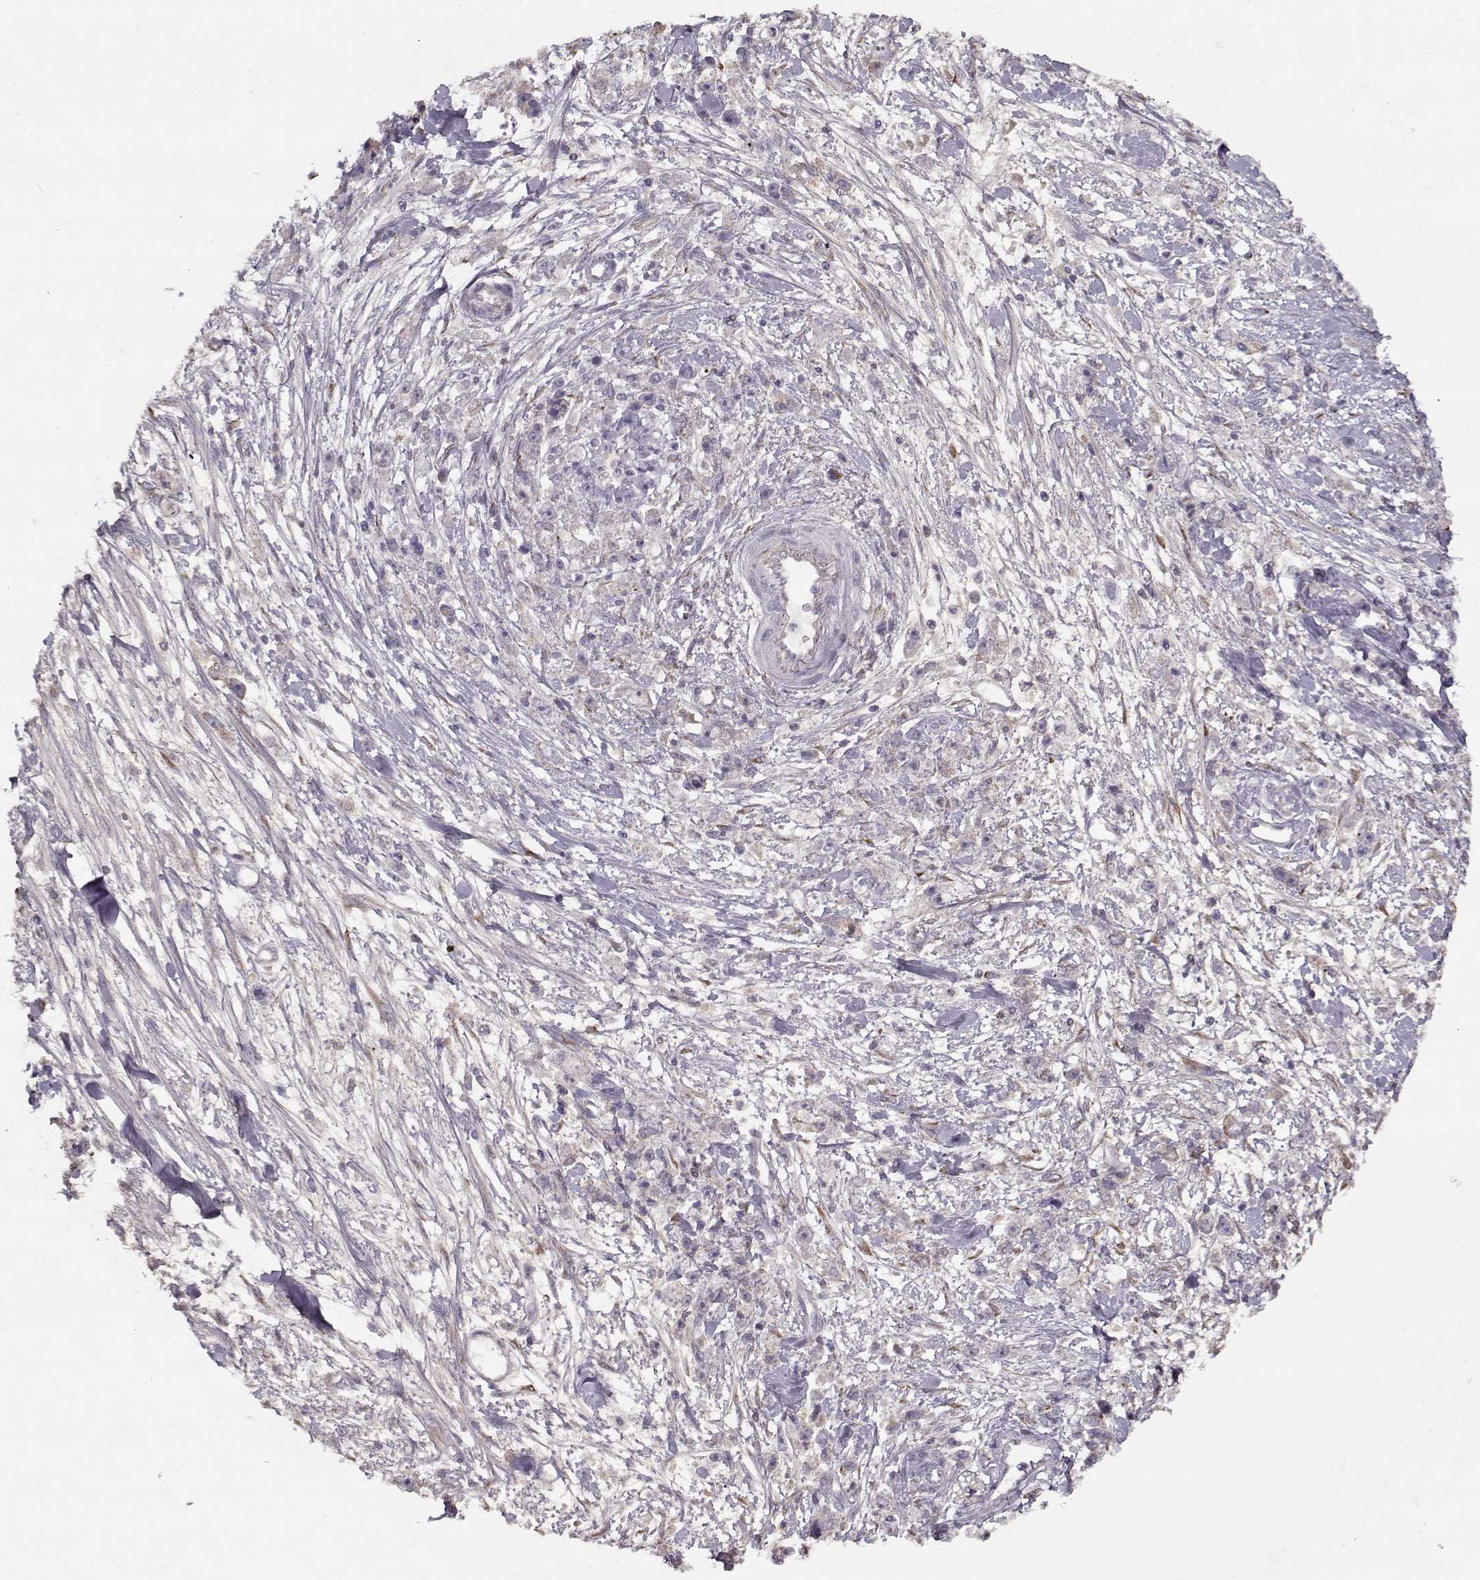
{"staining": {"intensity": "negative", "quantity": "none", "location": "none"}, "tissue": "stomach cancer", "cell_type": "Tumor cells", "image_type": "cancer", "snomed": [{"axis": "morphology", "description": "Adenocarcinoma, NOS"}, {"axis": "topography", "description": "Stomach"}], "caption": "DAB (3,3'-diaminobenzidine) immunohistochemical staining of human stomach cancer (adenocarcinoma) displays no significant positivity in tumor cells.", "gene": "LAMA2", "patient": {"sex": "female", "age": 59}}